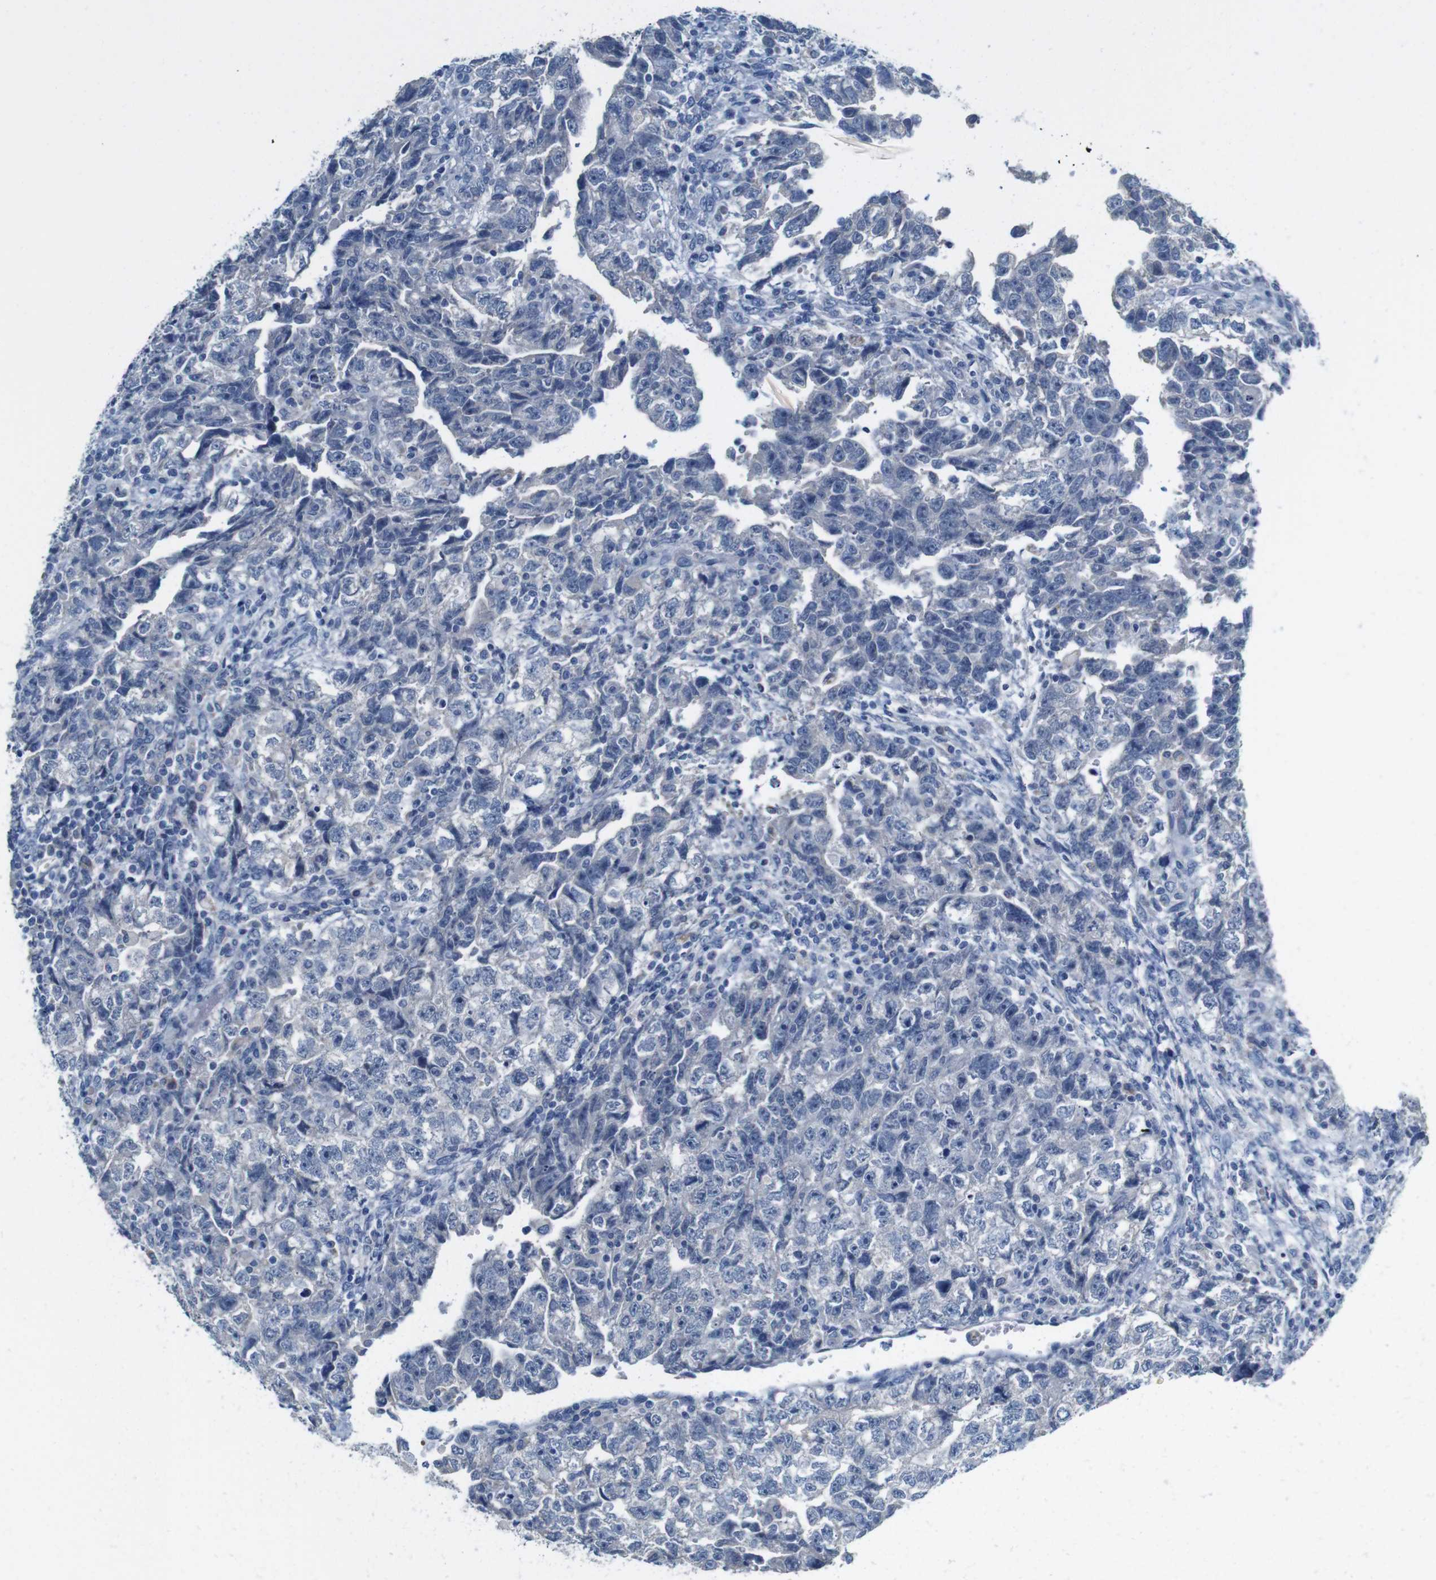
{"staining": {"intensity": "negative", "quantity": "none", "location": "none"}, "tissue": "testis cancer", "cell_type": "Tumor cells", "image_type": "cancer", "snomed": [{"axis": "morphology", "description": "Carcinoma, Embryonal, NOS"}, {"axis": "topography", "description": "Testis"}], "caption": "Human embryonal carcinoma (testis) stained for a protein using immunohistochemistry (IHC) displays no positivity in tumor cells.", "gene": "IGSF8", "patient": {"sex": "male", "age": 36}}